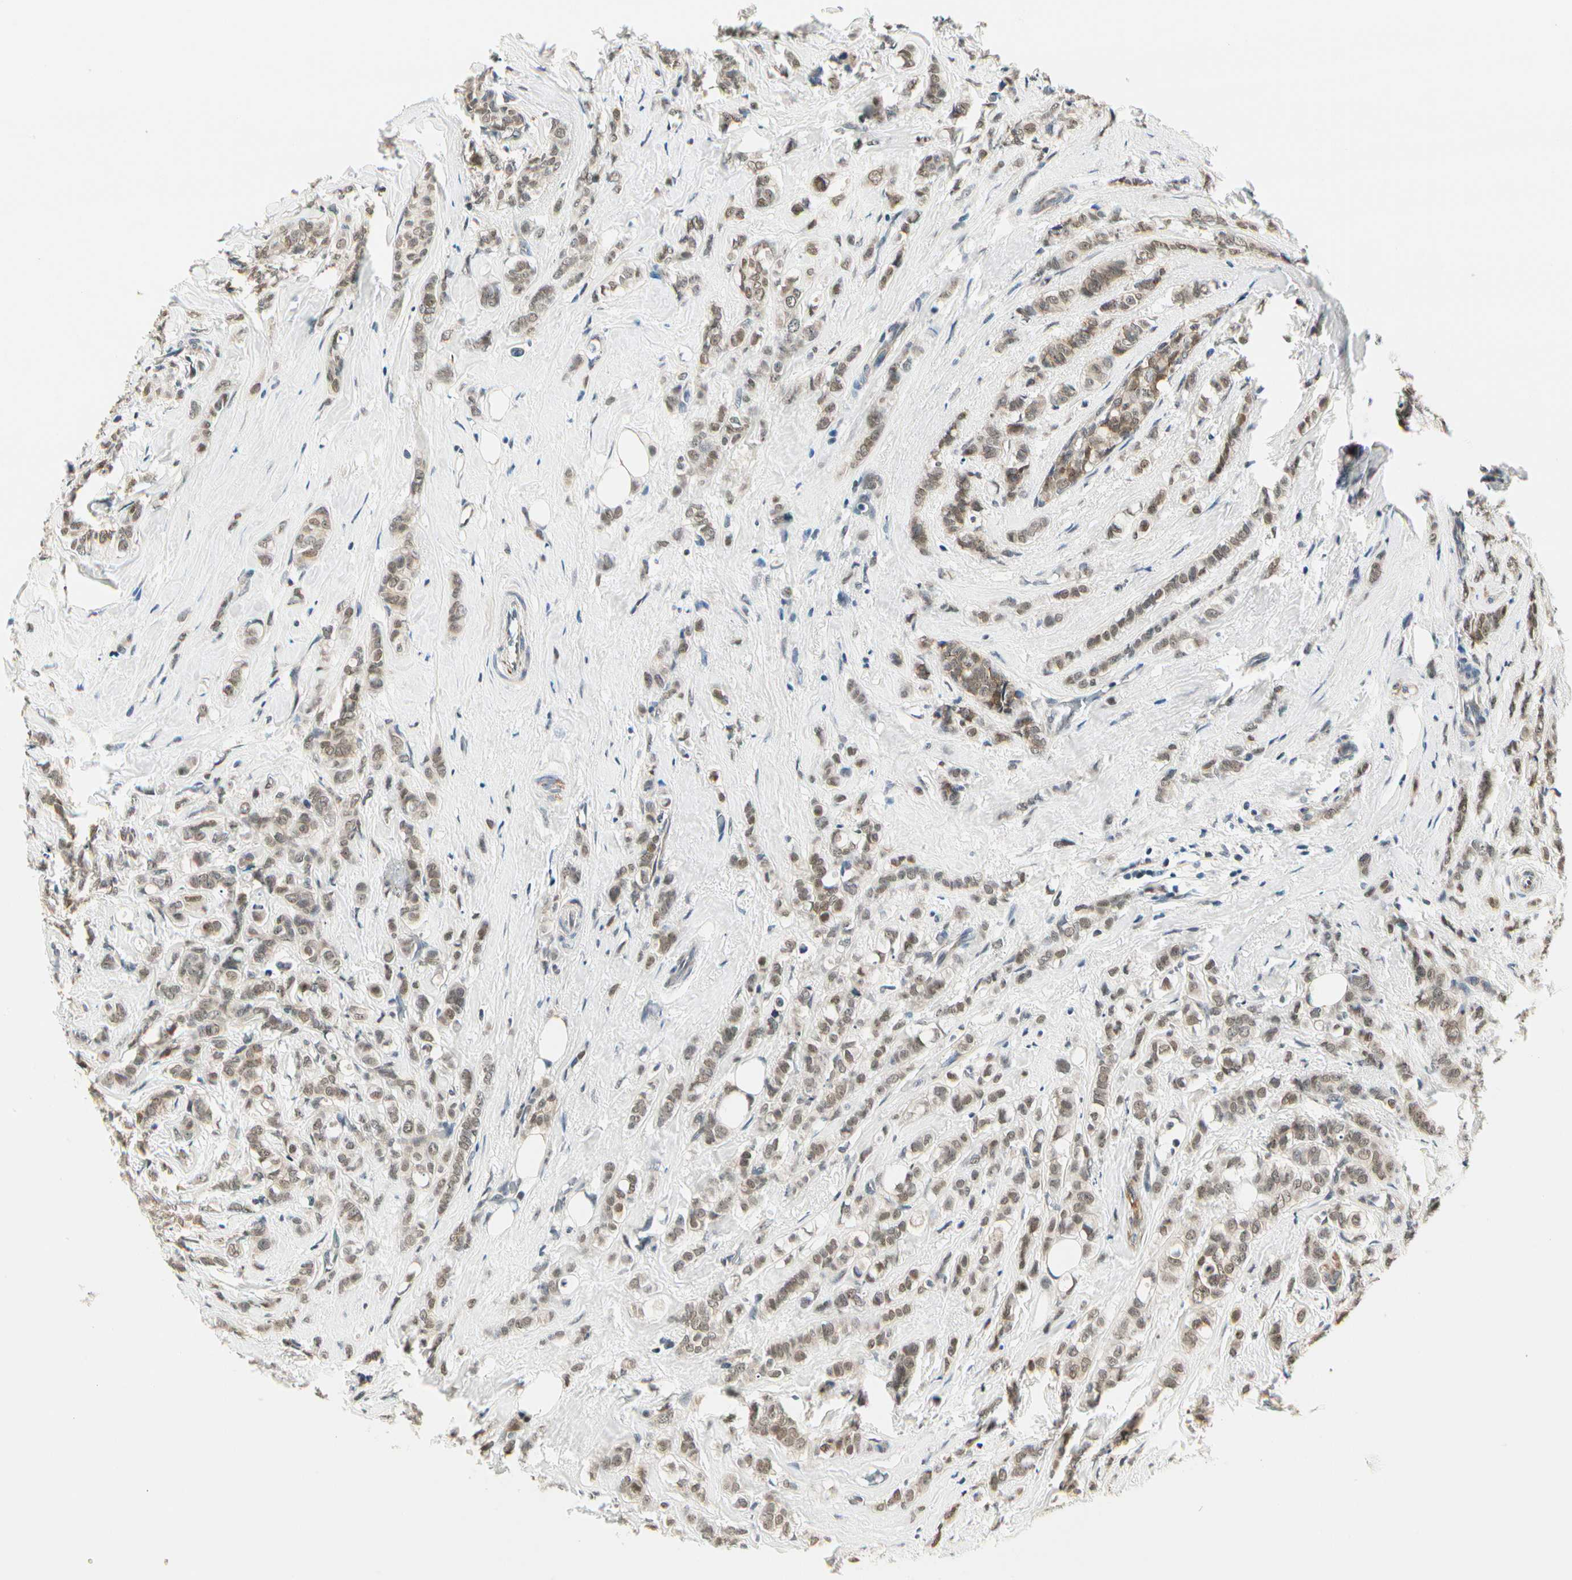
{"staining": {"intensity": "moderate", "quantity": ">75%", "location": "cytoplasmic/membranous"}, "tissue": "breast cancer", "cell_type": "Tumor cells", "image_type": "cancer", "snomed": [{"axis": "morphology", "description": "Lobular carcinoma"}, {"axis": "topography", "description": "Breast"}], "caption": "High-magnification brightfield microscopy of breast cancer stained with DAB (brown) and counterstained with hematoxylin (blue). tumor cells exhibit moderate cytoplasmic/membranous positivity is identified in about>75% of cells.", "gene": "PDK2", "patient": {"sex": "female", "age": 60}}